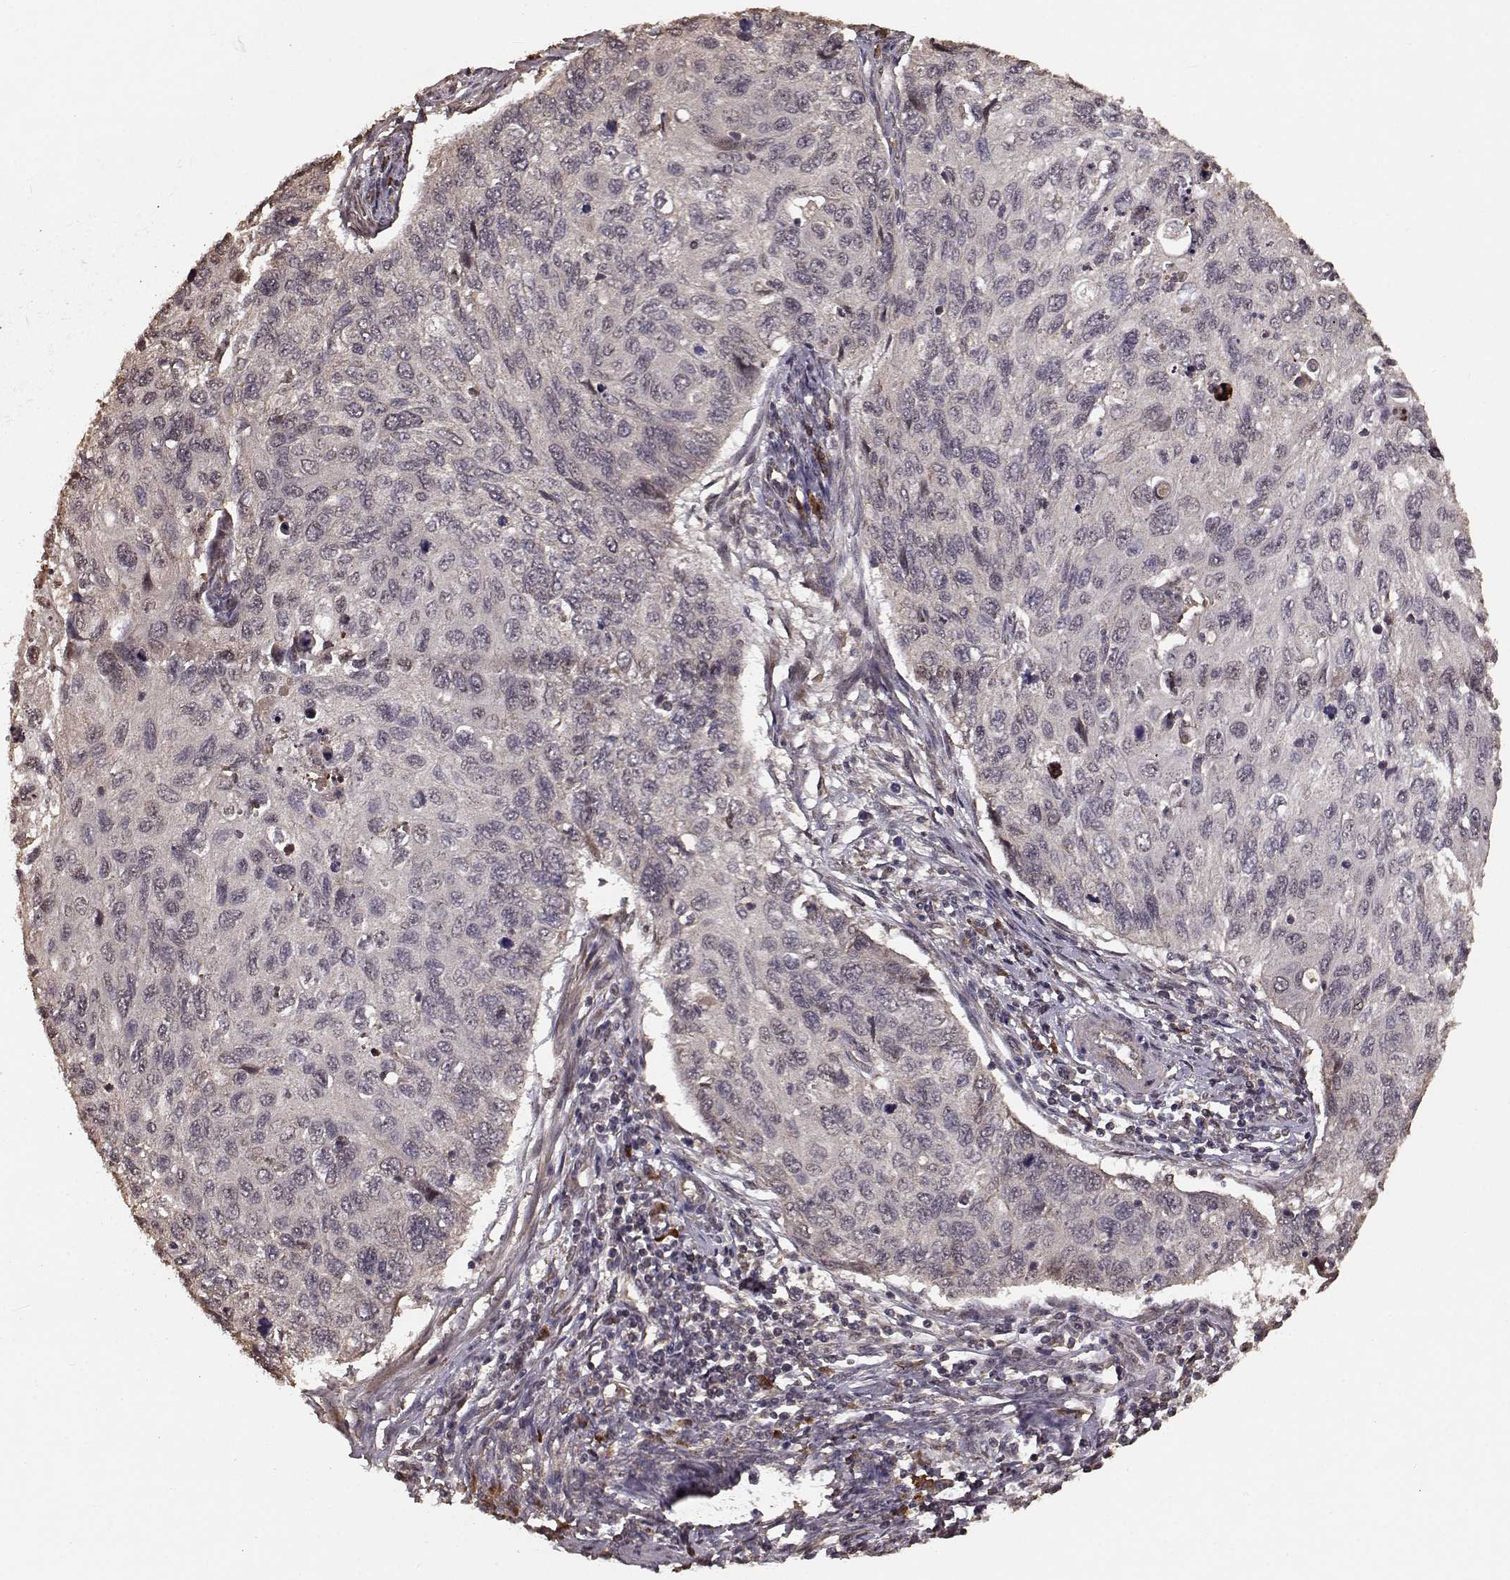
{"staining": {"intensity": "negative", "quantity": "none", "location": "none"}, "tissue": "cervical cancer", "cell_type": "Tumor cells", "image_type": "cancer", "snomed": [{"axis": "morphology", "description": "Squamous cell carcinoma, NOS"}, {"axis": "topography", "description": "Cervix"}], "caption": "IHC photomicrograph of human cervical squamous cell carcinoma stained for a protein (brown), which demonstrates no expression in tumor cells. (Stains: DAB (3,3'-diaminobenzidine) immunohistochemistry with hematoxylin counter stain, Microscopy: brightfield microscopy at high magnification).", "gene": "USP15", "patient": {"sex": "female", "age": 70}}